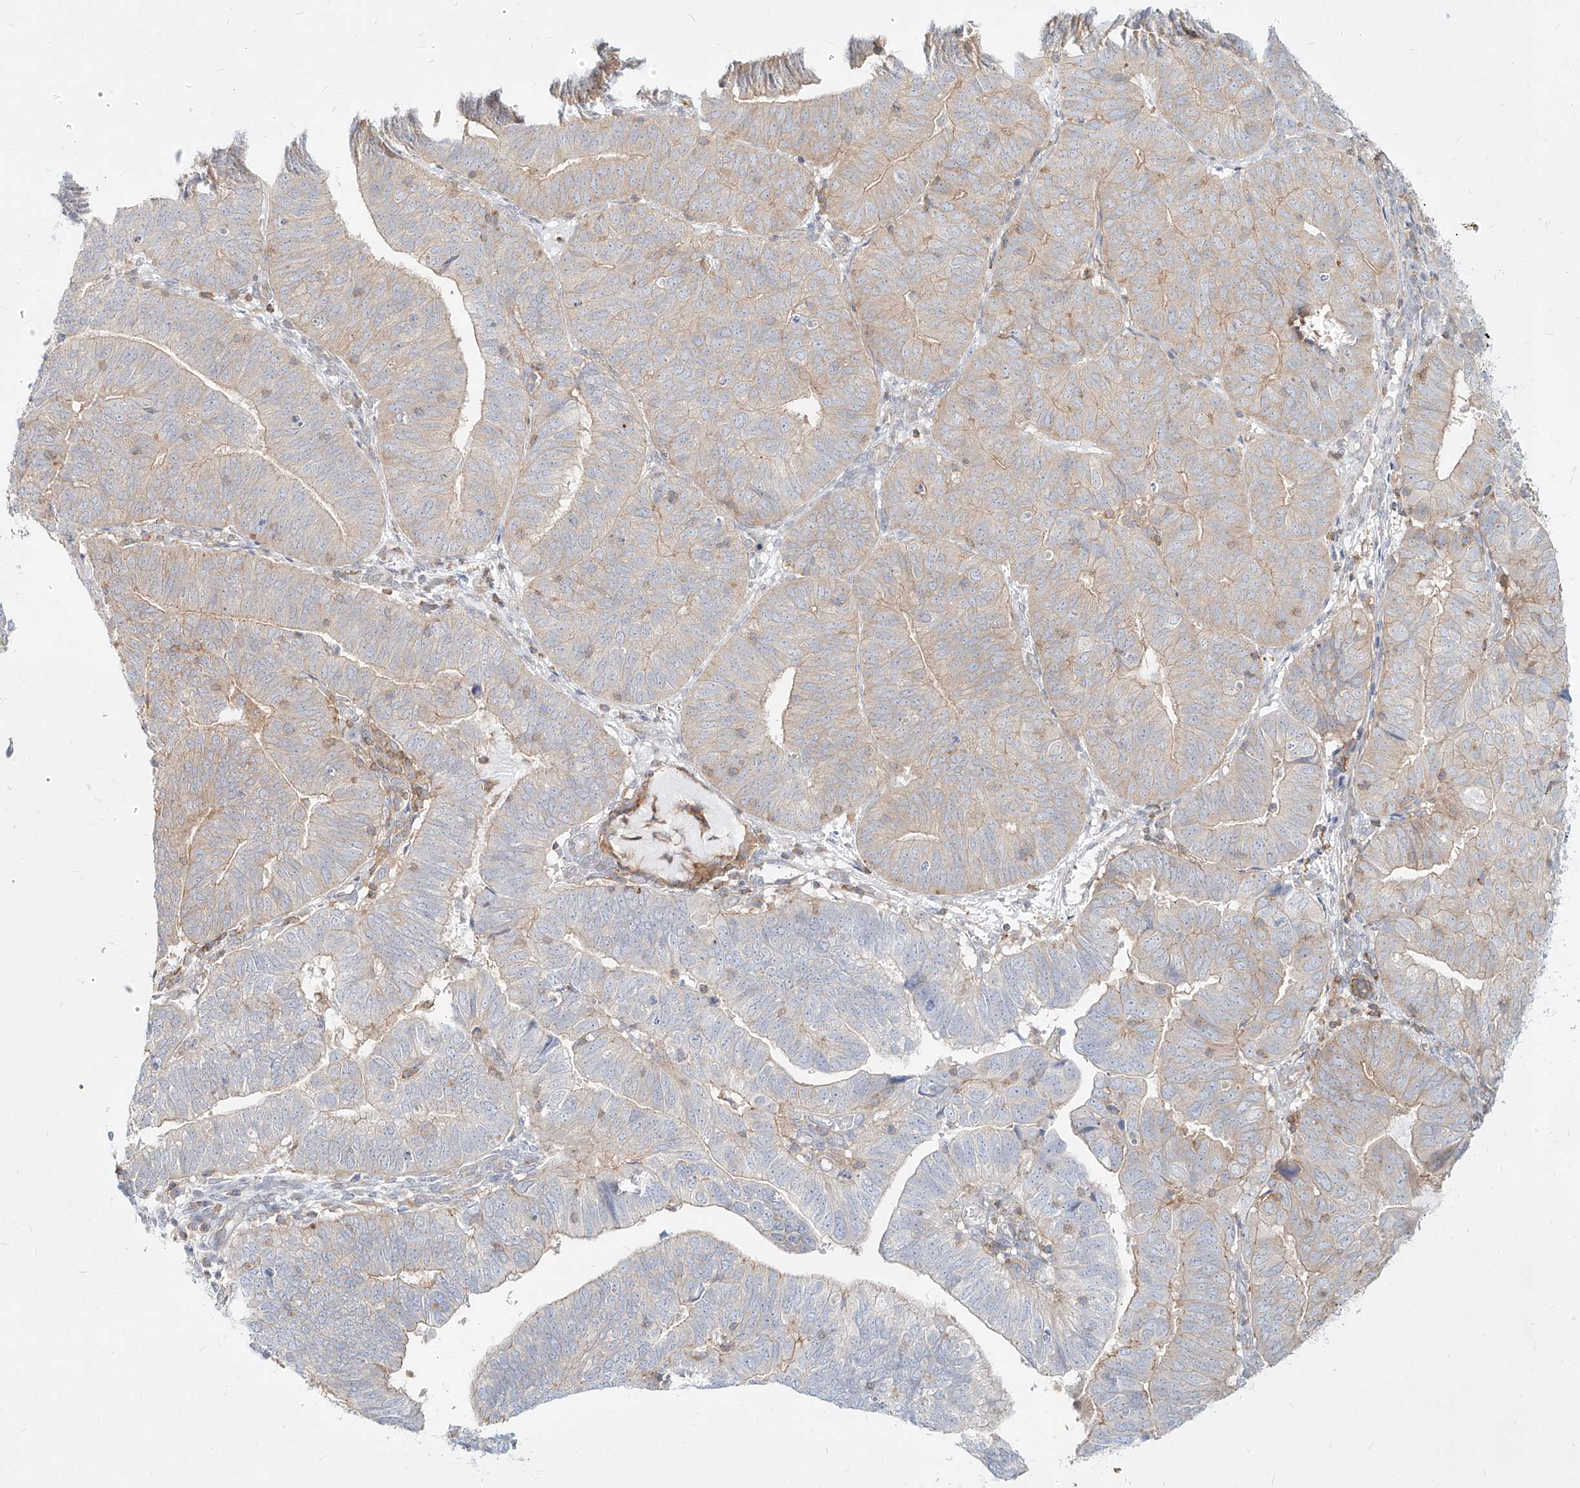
{"staining": {"intensity": "weak", "quantity": "25%-75%", "location": "cytoplasmic/membranous"}, "tissue": "endometrial cancer", "cell_type": "Tumor cells", "image_type": "cancer", "snomed": [{"axis": "morphology", "description": "Adenocarcinoma, NOS"}, {"axis": "topography", "description": "Uterus"}], "caption": "Immunohistochemical staining of endometrial cancer (adenocarcinoma) displays low levels of weak cytoplasmic/membranous protein staining in approximately 25%-75% of tumor cells.", "gene": "SLC2A12", "patient": {"sex": "female", "age": 77}}